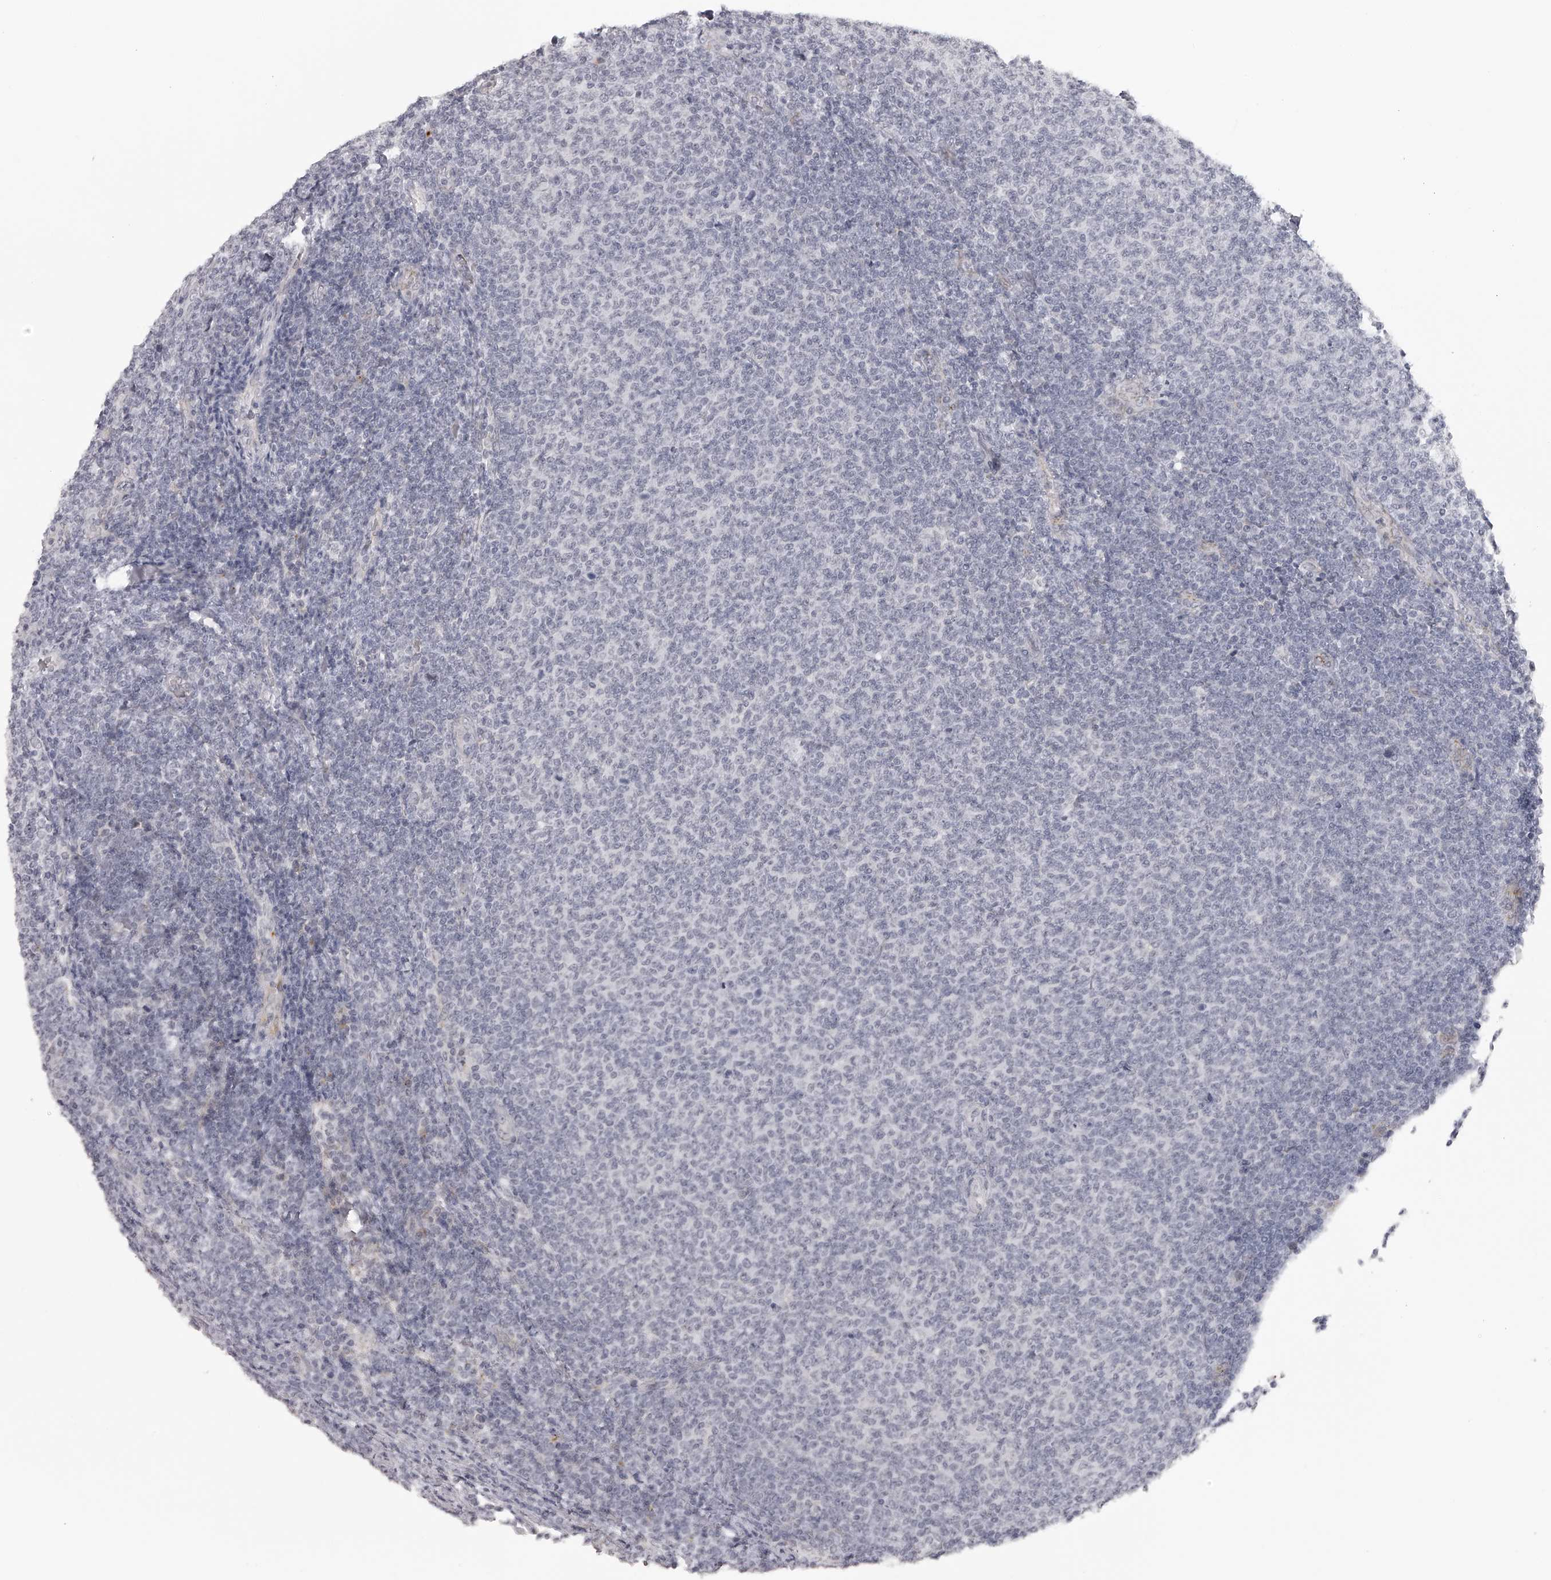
{"staining": {"intensity": "negative", "quantity": "none", "location": "none"}, "tissue": "lymphoma", "cell_type": "Tumor cells", "image_type": "cancer", "snomed": [{"axis": "morphology", "description": "Malignant lymphoma, non-Hodgkin's type, Low grade"}, {"axis": "topography", "description": "Lymph node"}], "caption": "There is no significant expression in tumor cells of low-grade malignant lymphoma, non-Hodgkin's type. (DAB immunohistochemistry (IHC) visualized using brightfield microscopy, high magnification).", "gene": "RNF220", "patient": {"sex": "male", "age": 66}}